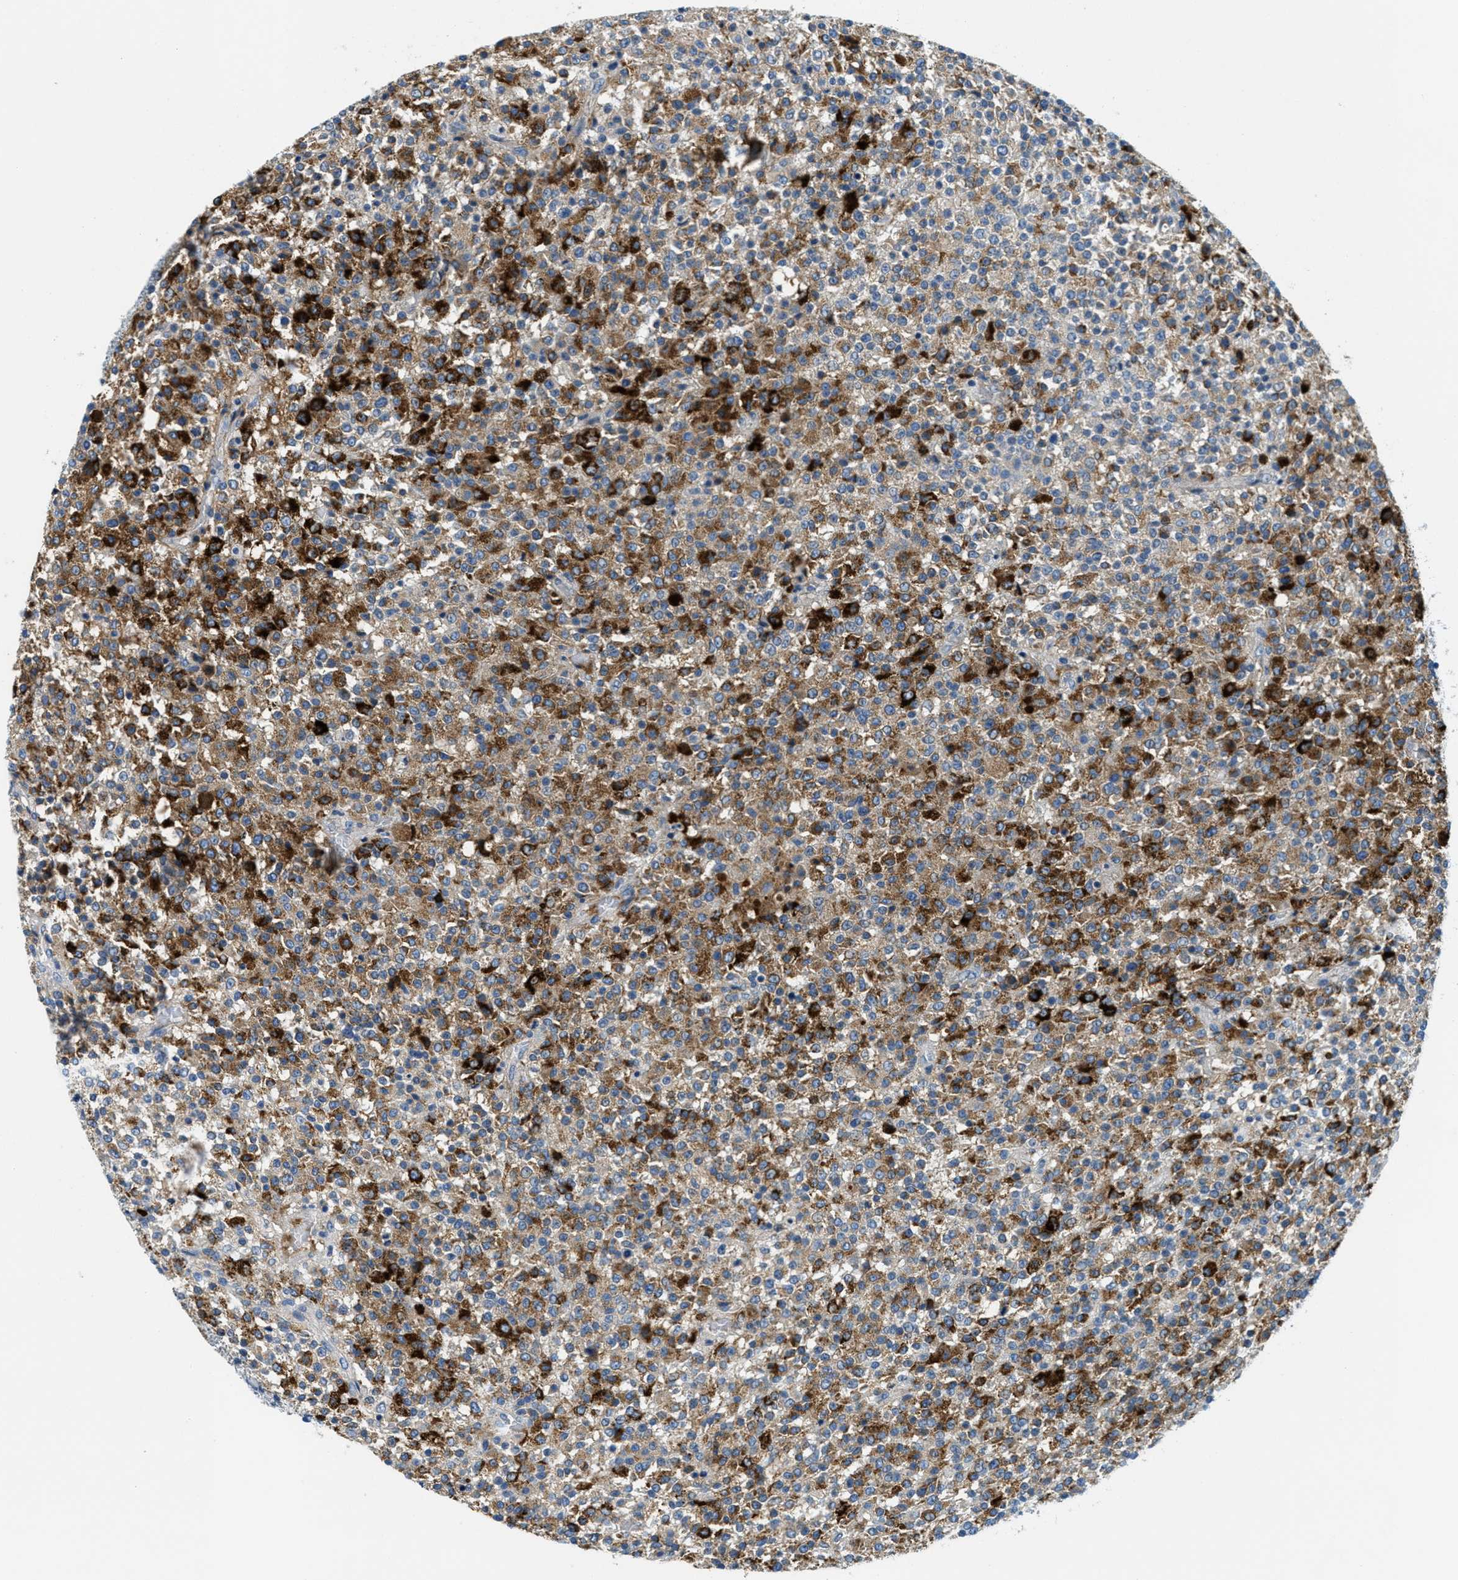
{"staining": {"intensity": "moderate", "quantity": "25%-75%", "location": "cytoplasmic/membranous"}, "tissue": "testis cancer", "cell_type": "Tumor cells", "image_type": "cancer", "snomed": [{"axis": "morphology", "description": "Seminoma, NOS"}, {"axis": "topography", "description": "Testis"}], "caption": "Immunohistochemical staining of testis cancer exhibits medium levels of moderate cytoplasmic/membranous staining in approximately 25%-75% of tumor cells.", "gene": "A2M", "patient": {"sex": "male", "age": 59}}